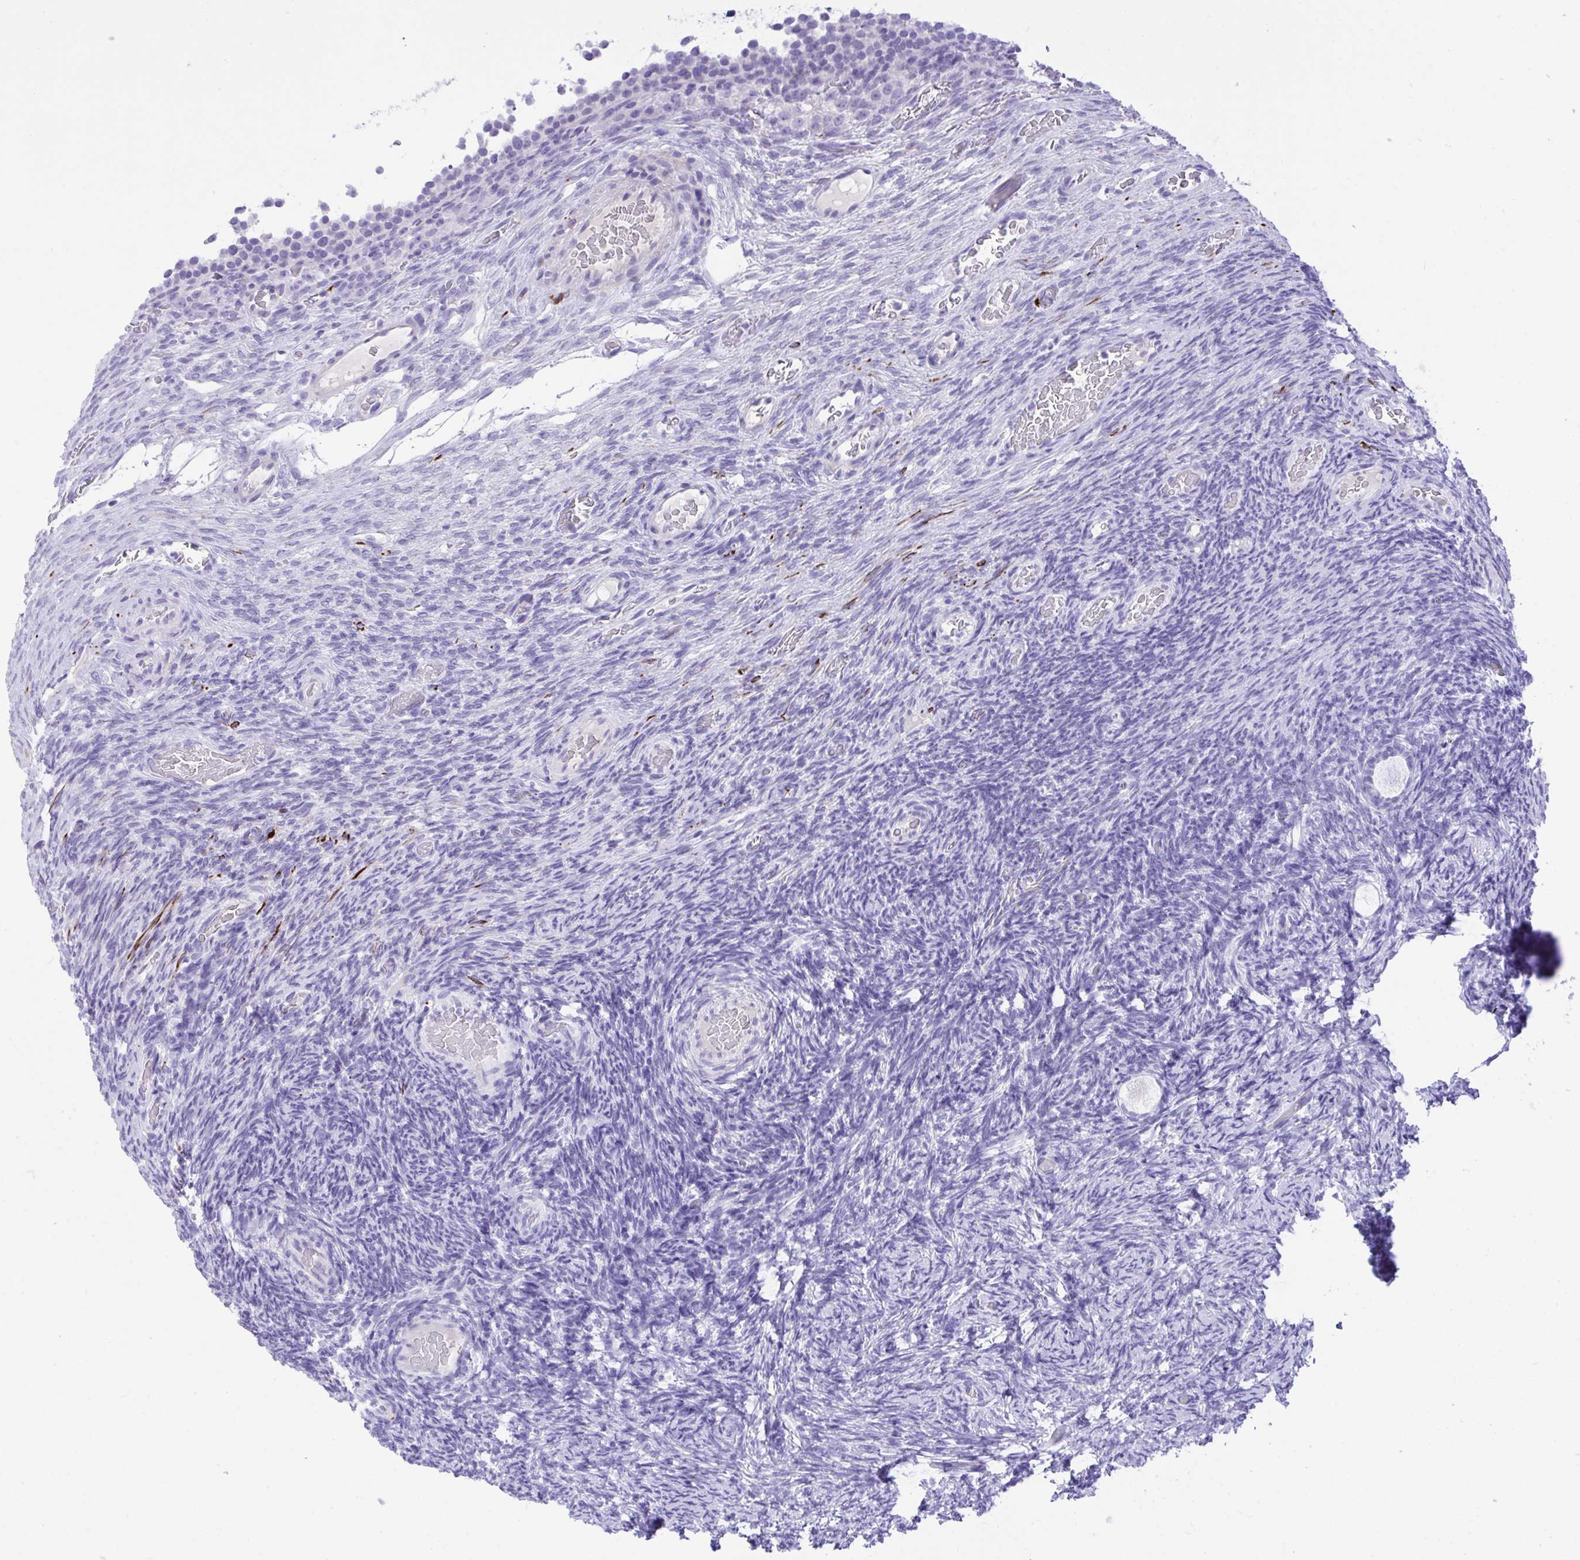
{"staining": {"intensity": "negative", "quantity": "none", "location": "none"}, "tissue": "ovary", "cell_type": "Follicle cells", "image_type": "normal", "snomed": [{"axis": "morphology", "description": "Normal tissue, NOS"}, {"axis": "topography", "description": "Ovary"}], "caption": "Immunohistochemistry micrograph of benign ovary stained for a protein (brown), which demonstrates no positivity in follicle cells.", "gene": "KCNN4", "patient": {"sex": "female", "age": 34}}